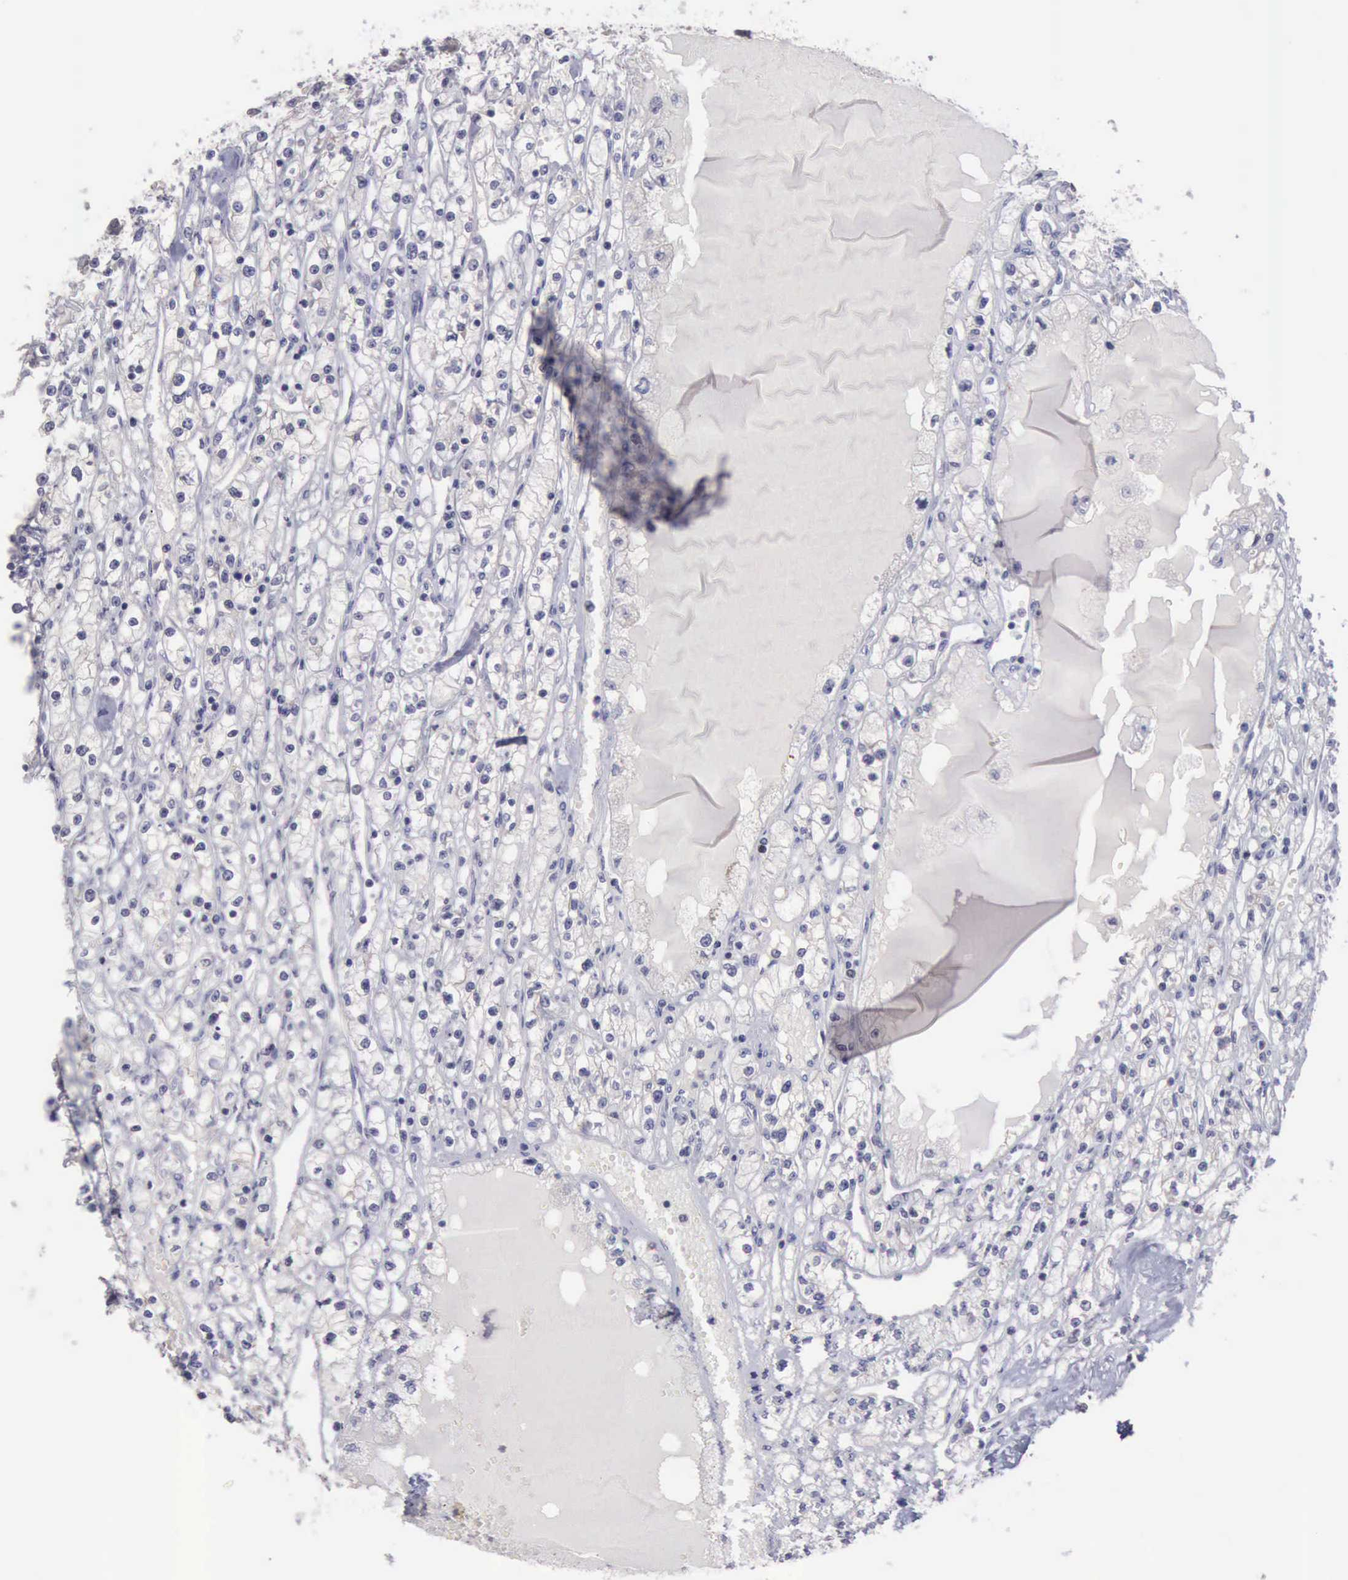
{"staining": {"intensity": "negative", "quantity": "none", "location": "none"}, "tissue": "renal cancer", "cell_type": "Tumor cells", "image_type": "cancer", "snomed": [{"axis": "morphology", "description": "Adenocarcinoma, NOS"}, {"axis": "topography", "description": "Kidney"}], "caption": "DAB (3,3'-diaminobenzidine) immunohistochemical staining of human renal cancer (adenocarcinoma) exhibits no significant positivity in tumor cells. (IHC, brightfield microscopy, high magnification).", "gene": "SATB2", "patient": {"sex": "male", "age": 56}}